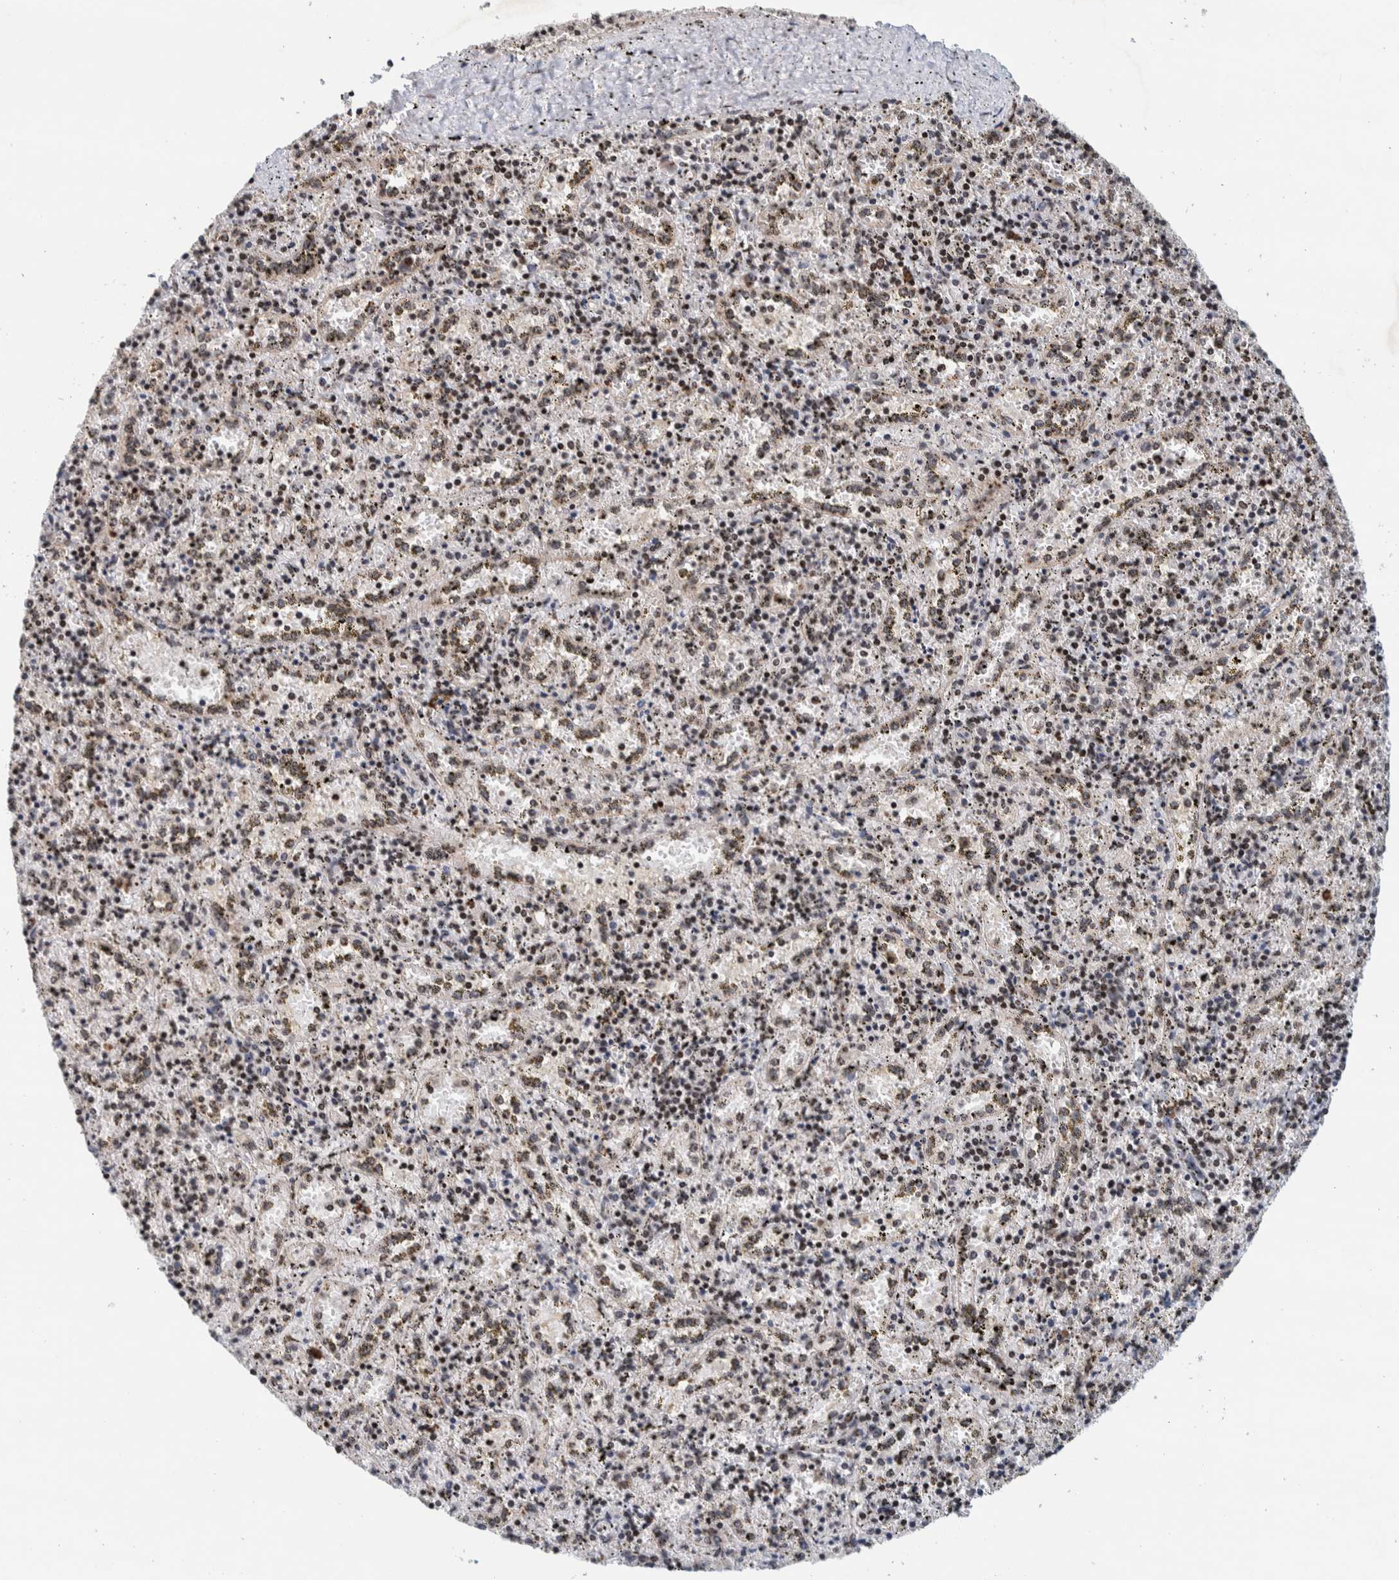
{"staining": {"intensity": "strong", "quantity": "<25%", "location": "cytoplasmic/membranous,nuclear"}, "tissue": "spleen", "cell_type": "Cells in red pulp", "image_type": "normal", "snomed": [{"axis": "morphology", "description": "Normal tissue, NOS"}, {"axis": "topography", "description": "Spleen"}], "caption": "The immunohistochemical stain labels strong cytoplasmic/membranous,nuclear positivity in cells in red pulp of normal spleen.", "gene": "CCDC182", "patient": {"sex": "male", "age": 11}}